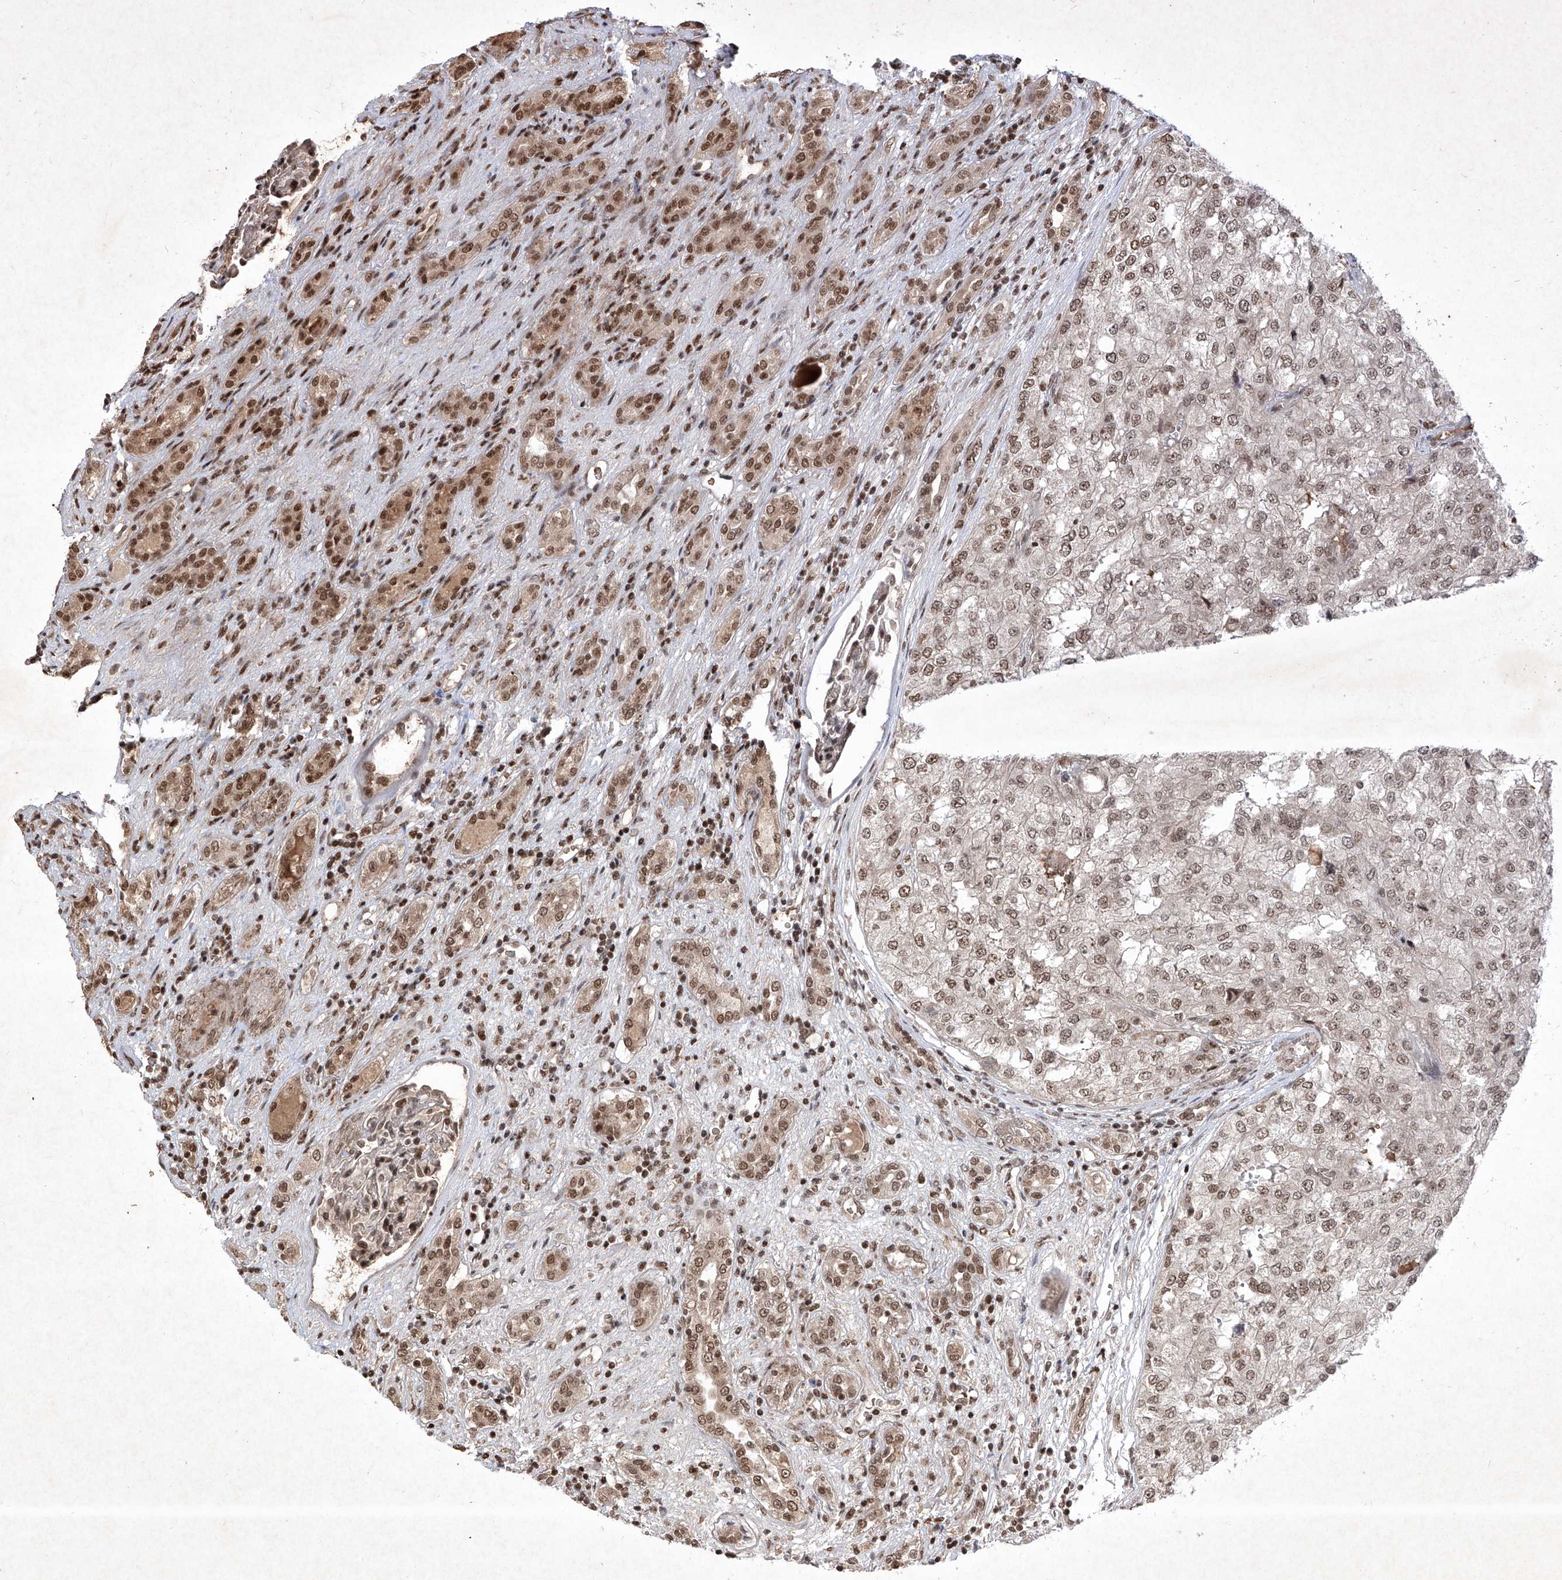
{"staining": {"intensity": "moderate", "quantity": ">75%", "location": "nuclear"}, "tissue": "renal cancer", "cell_type": "Tumor cells", "image_type": "cancer", "snomed": [{"axis": "morphology", "description": "Adenocarcinoma, NOS"}, {"axis": "topography", "description": "Kidney"}], "caption": "Tumor cells exhibit medium levels of moderate nuclear positivity in approximately >75% of cells in adenocarcinoma (renal).", "gene": "IRF2", "patient": {"sex": "female", "age": 54}}